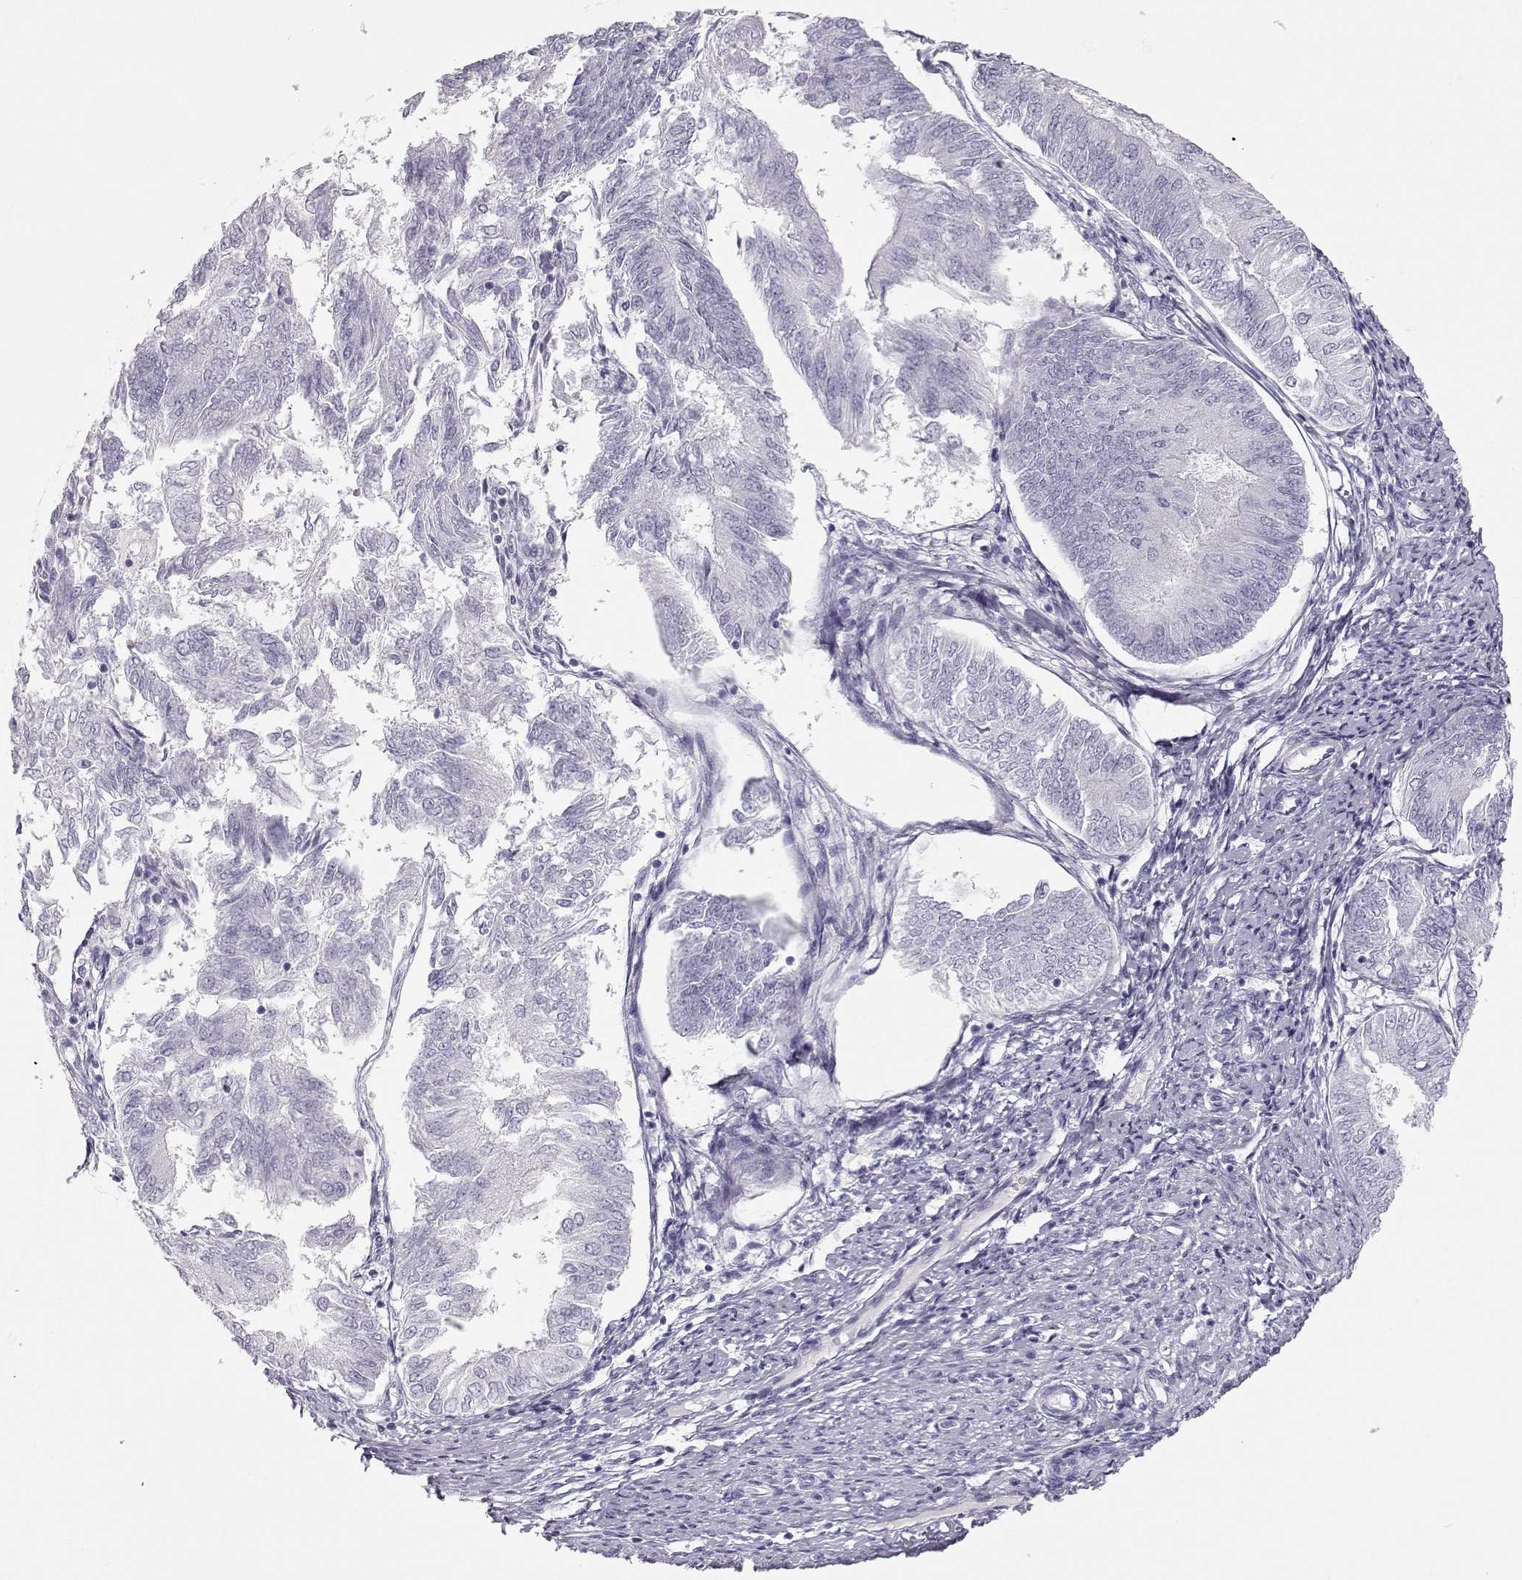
{"staining": {"intensity": "negative", "quantity": "none", "location": "none"}, "tissue": "endometrial cancer", "cell_type": "Tumor cells", "image_type": "cancer", "snomed": [{"axis": "morphology", "description": "Adenocarcinoma, NOS"}, {"axis": "topography", "description": "Endometrium"}], "caption": "An image of endometrial adenocarcinoma stained for a protein exhibits no brown staining in tumor cells.", "gene": "MIP", "patient": {"sex": "female", "age": 58}}